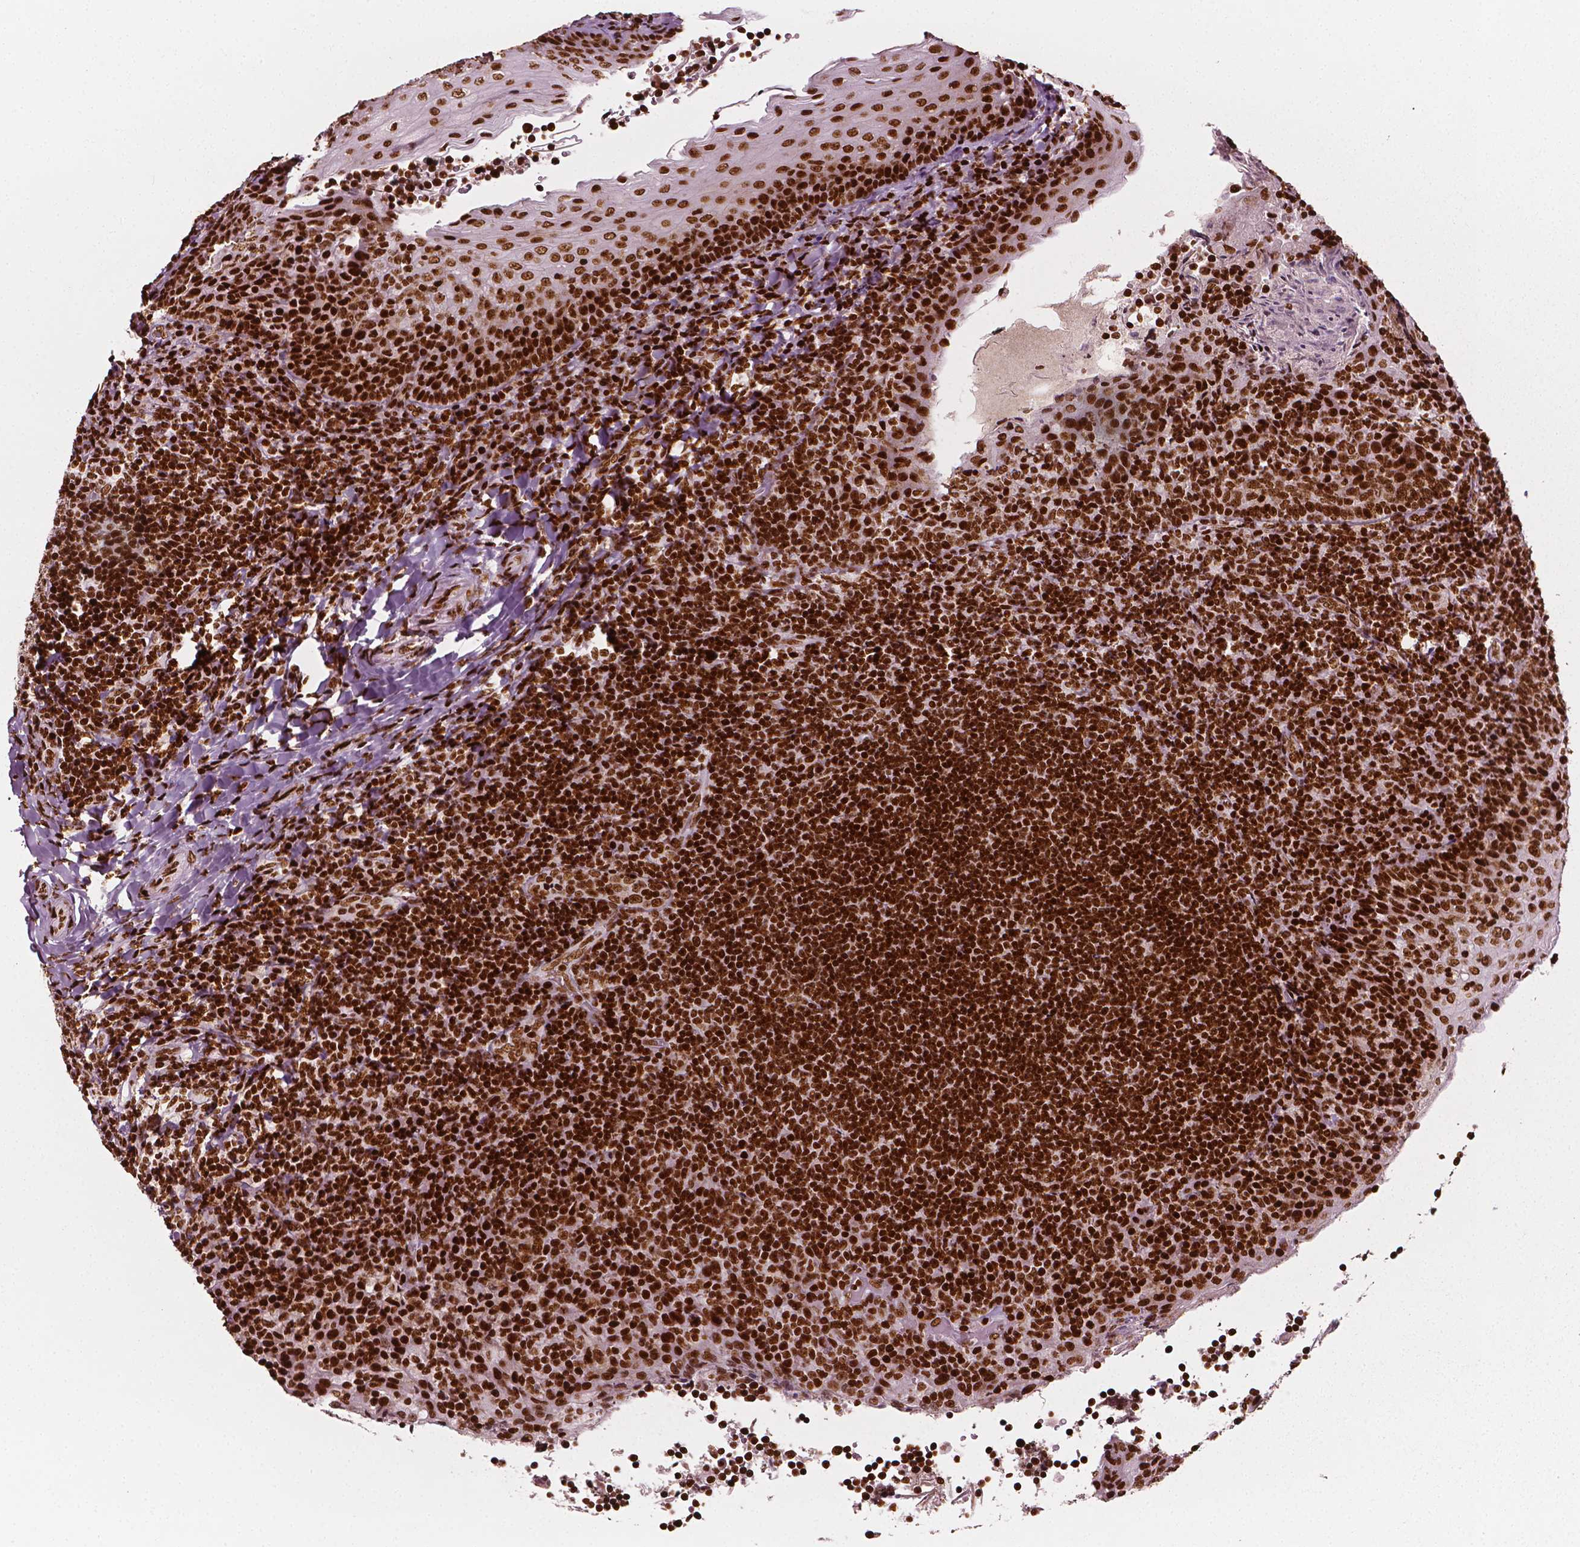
{"staining": {"intensity": "strong", "quantity": ">75%", "location": "nuclear"}, "tissue": "tonsil", "cell_type": "Germinal center cells", "image_type": "normal", "snomed": [{"axis": "morphology", "description": "Normal tissue, NOS"}, {"axis": "topography", "description": "Tonsil"}], "caption": "Strong nuclear staining for a protein is seen in about >75% of germinal center cells of unremarkable tonsil using immunohistochemistry.", "gene": "CTCF", "patient": {"sex": "female", "age": 10}}